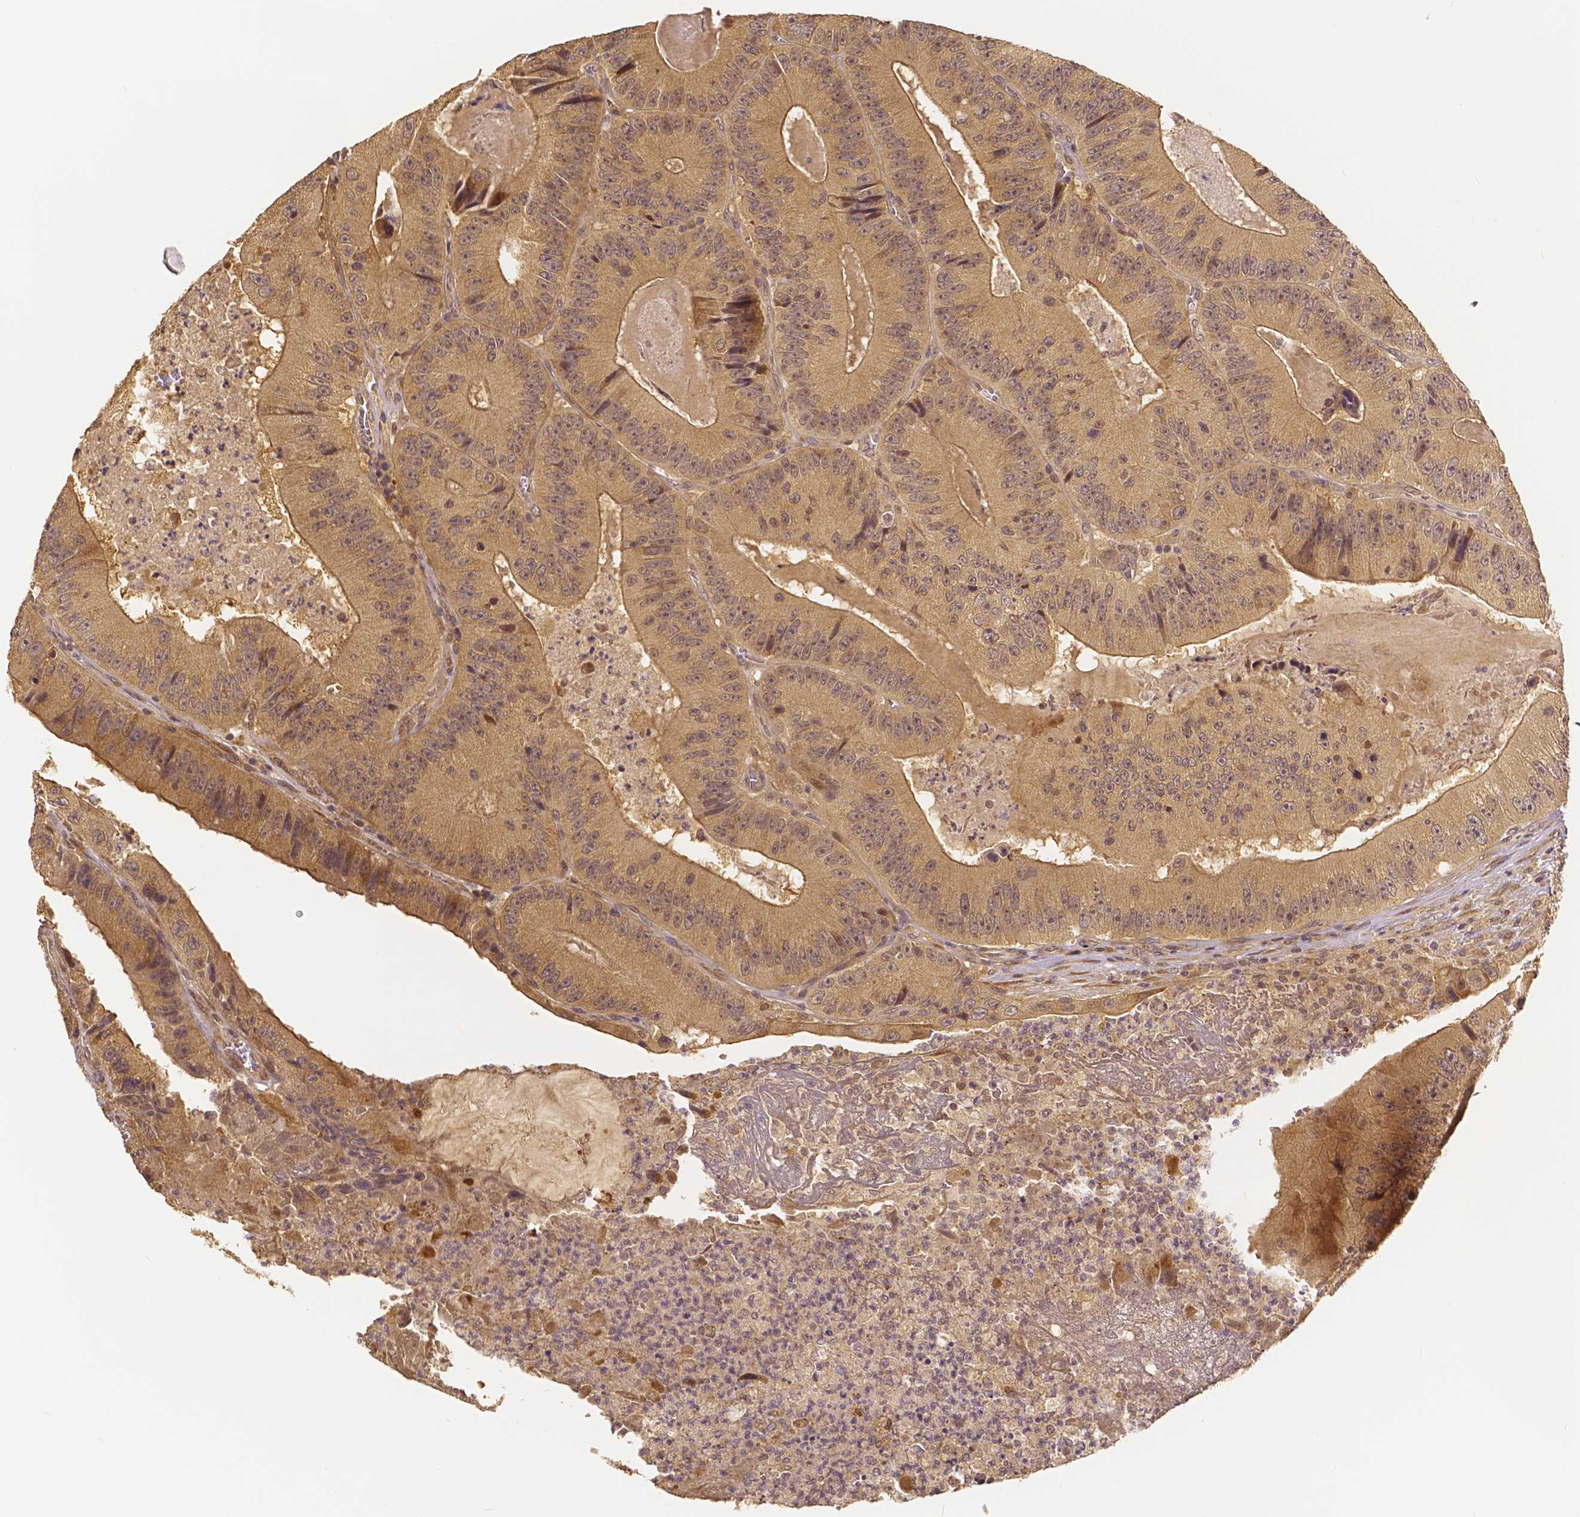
{"staining": {"intensity": "moderate", "quantity": ">75%", "location": "cytoplasmic/membranous"}, "tissue": "colorectal cancer", "cell_type": "Tumor cells", "image_type": "cancer", "snomed": [{"axis": "morphology", "description": "Adenocarcinoma, NOS"}, {"axis": "topography", "description": "Colon"}], "caption": "Immunohistochemistry (IHC) photomicrograph of human colorectal cancer (adenocarcinoma) stained for a protein (brown), which displays medium levels of moderate cytoplasmic/membranous positivity in approximately >75% of tumor cells.", "gene": "USP9X", "patient": {"sex": "female", "age": 86}}